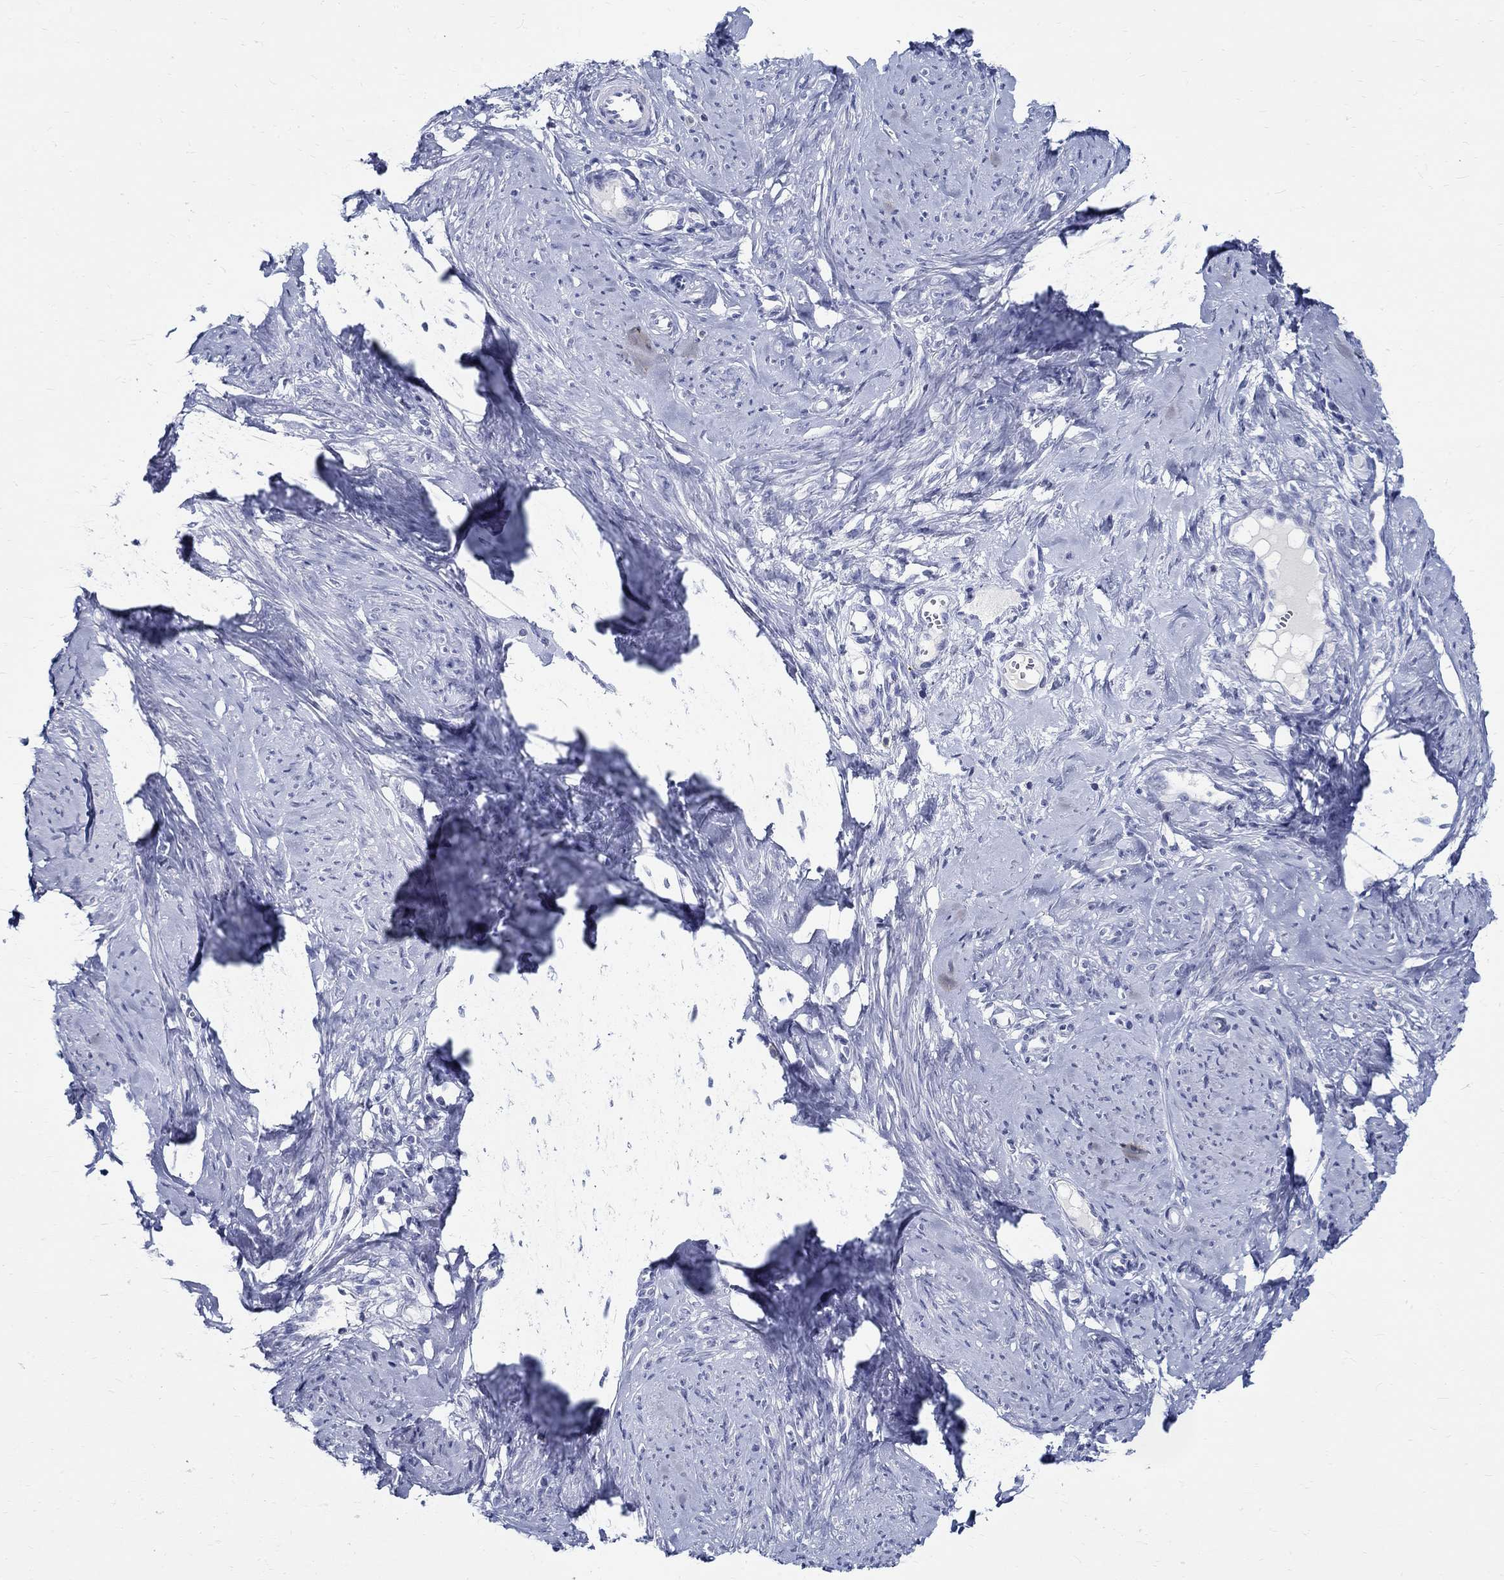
{"staining": {"intensity": "negative", "quantity": "none", "location": "none"}, "tissue": "smooth muscle", "cell_type": "Smooth muscle cells", "image_type": "normal", "snomed": [{"axis": "morphology", "description": "Normal tissue, NOS"}, {"axis": "topography", "description": "Smooth muscle"}], "caption": "An immunohistochemistry histopathology image of normal smooth muscle is shown. There is no staining in smooth muscle cells of smooth muscle. (Stains: DAB (3,3'-diaminobenzidine) IHC with hematoxylin counter stain, Microscopy: brightfield microscopy at high magnification).", "gene": "CETN1", "patient": {"sex": "female", "age": 48}}